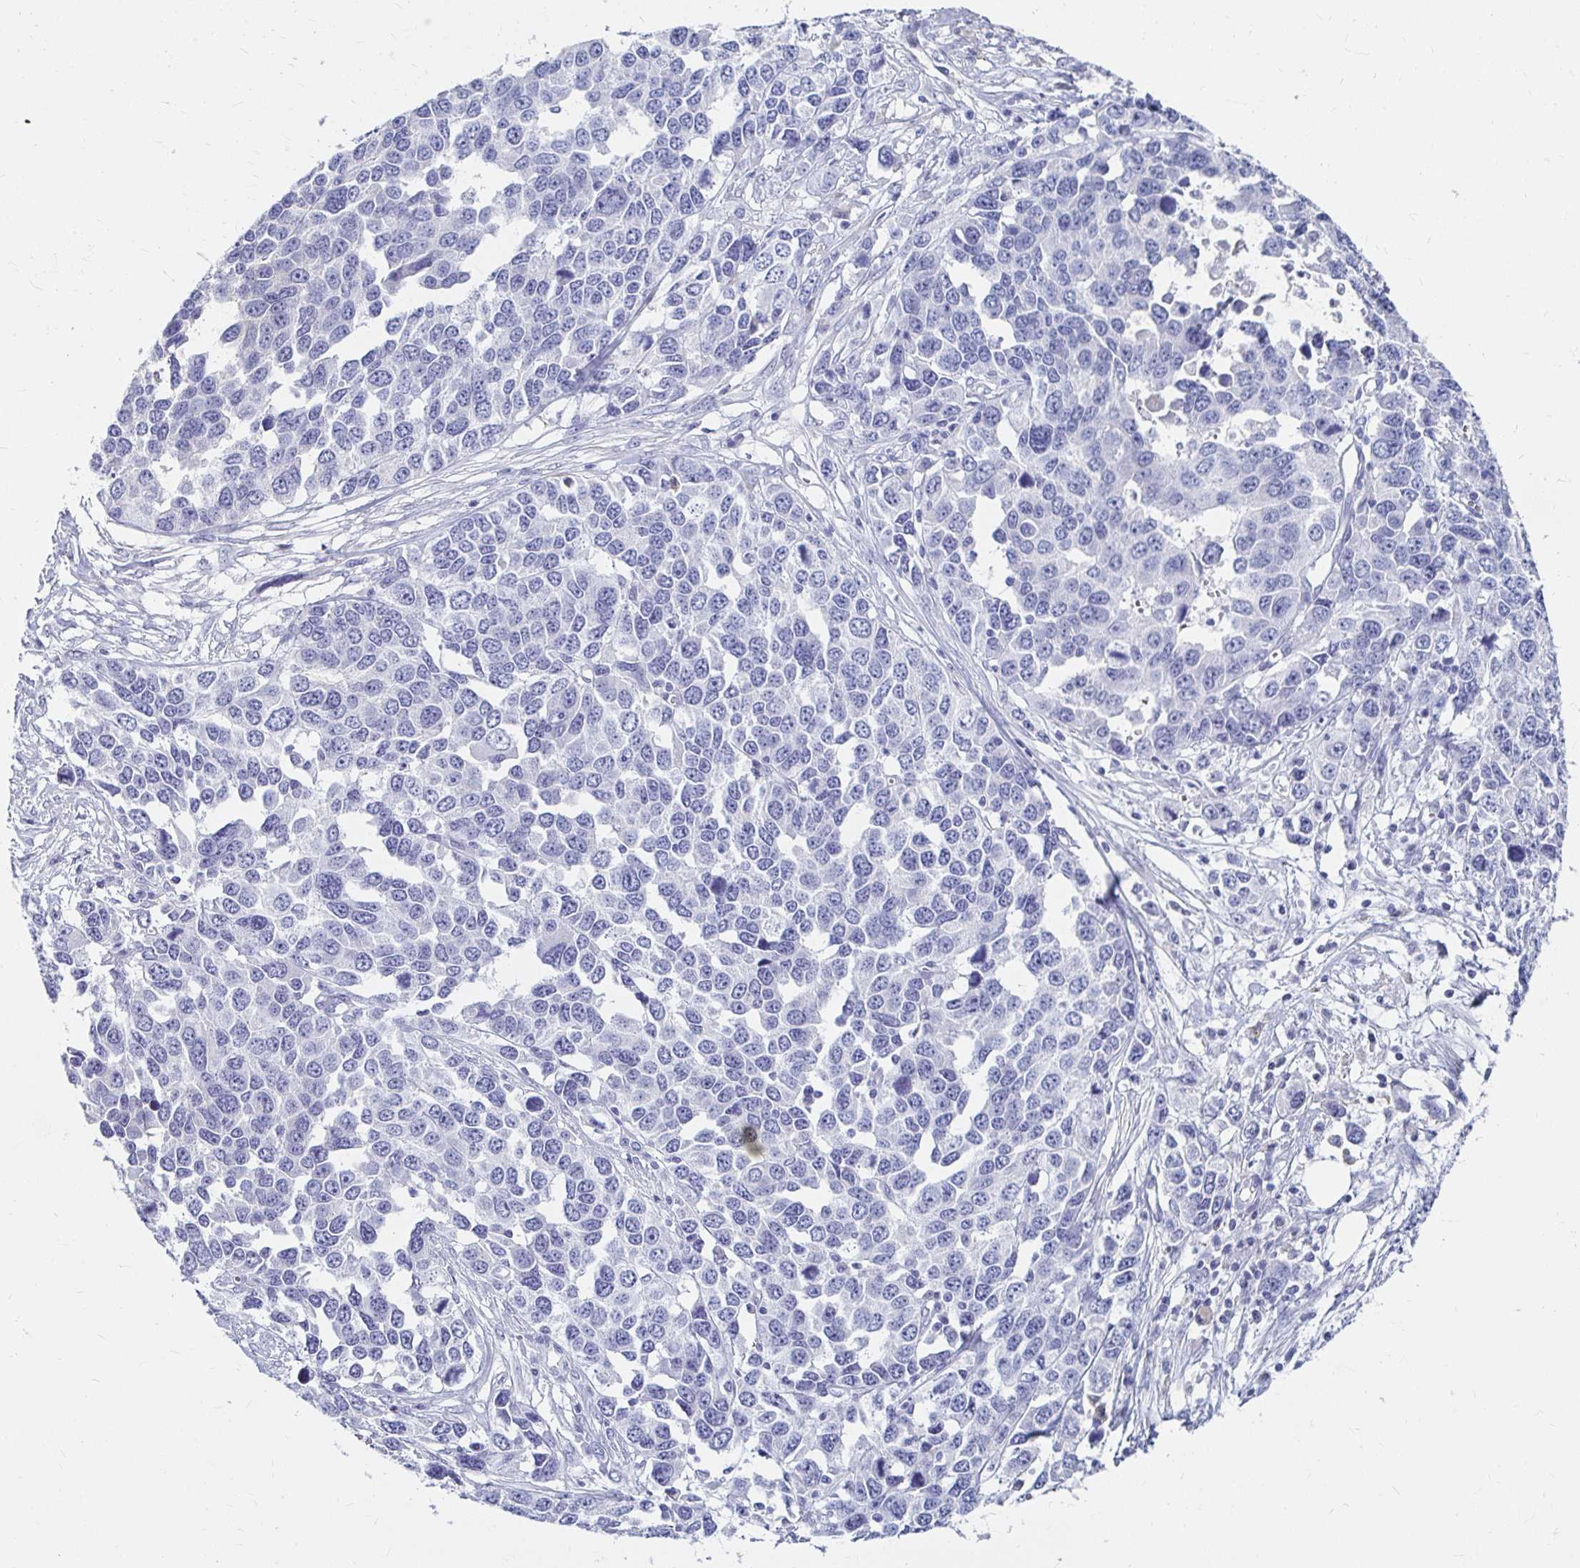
{"staining": {"intensity": "negative", "quantity": "none", "location": "none"}, "tissue": "ovarian cancer", "cell_type": "Tumor cells", "image_type": "cancer", "snomed": [{"axis": "morphology", "description": "Cystadenocarcinoma, serous, NOS"}, {"axis": "topography", "description": "Ovary"}], "caption": "The photomicrograph shows no significant positivity in tumor cells of serous cystadenocarcinoma (ovarian).", "gene": "CA9", "patient": {"sex": "female", "age": 76}}